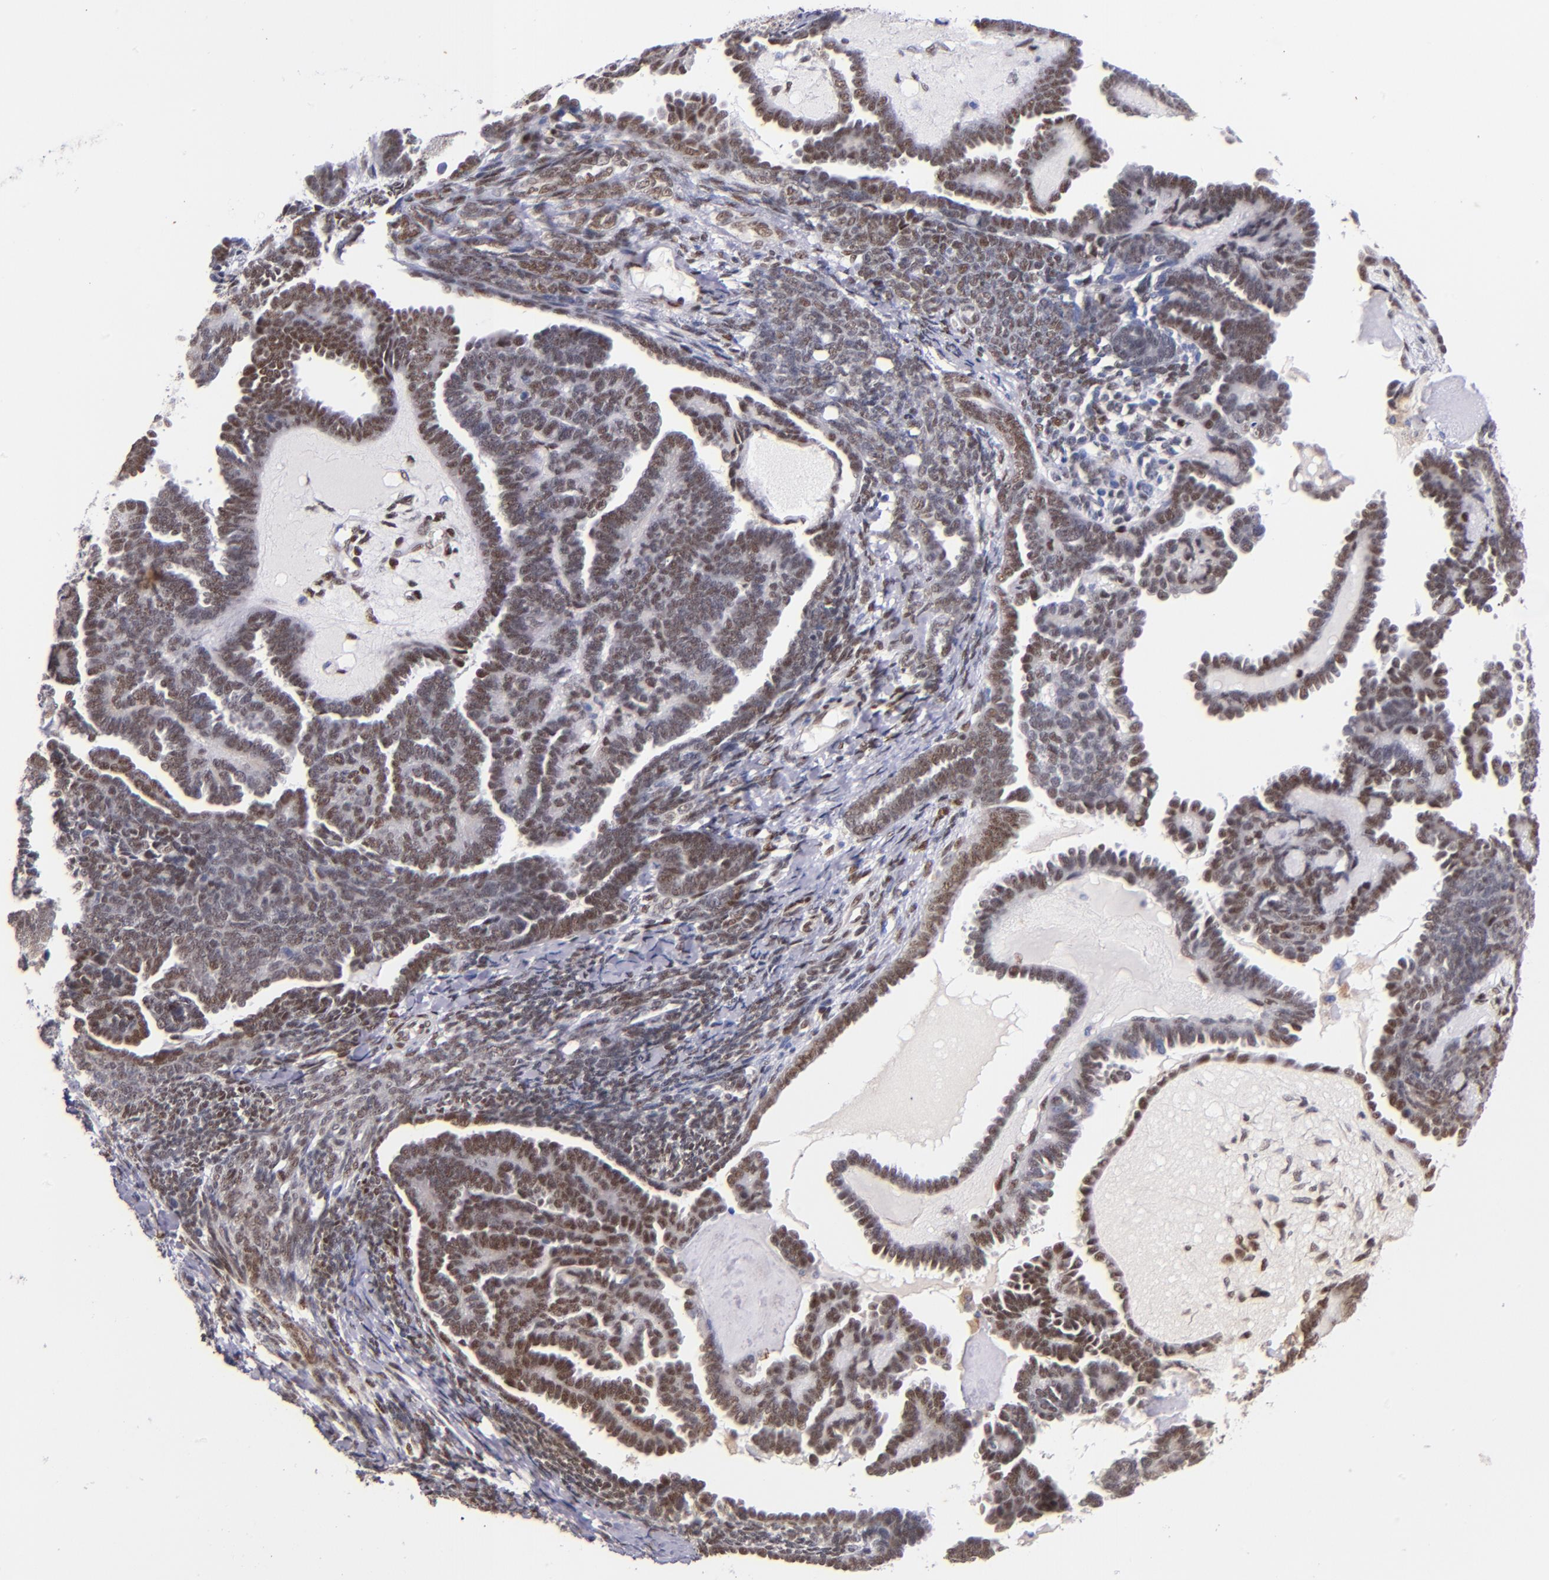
{"staining": {"intensity": "moderate", "quantity": ">75%", "location": "nuclear"}, "tissue": "endometrial cancer", "cell_type": "Tumor cells", "image_type": "cancer", "snomed": [{"axis": "morphology", "description": "Neoplasm, malignant, NOS"}, {"axis": "topography", "description": "Endometrium"}], "caption": "Protein analysis of endometrial malignant neoplasm tissue reveals moderate nuclear staining in approximately >75% of tumor cells.", "gene": "SRF", "patient": {"sex": "female", "age": 74}}